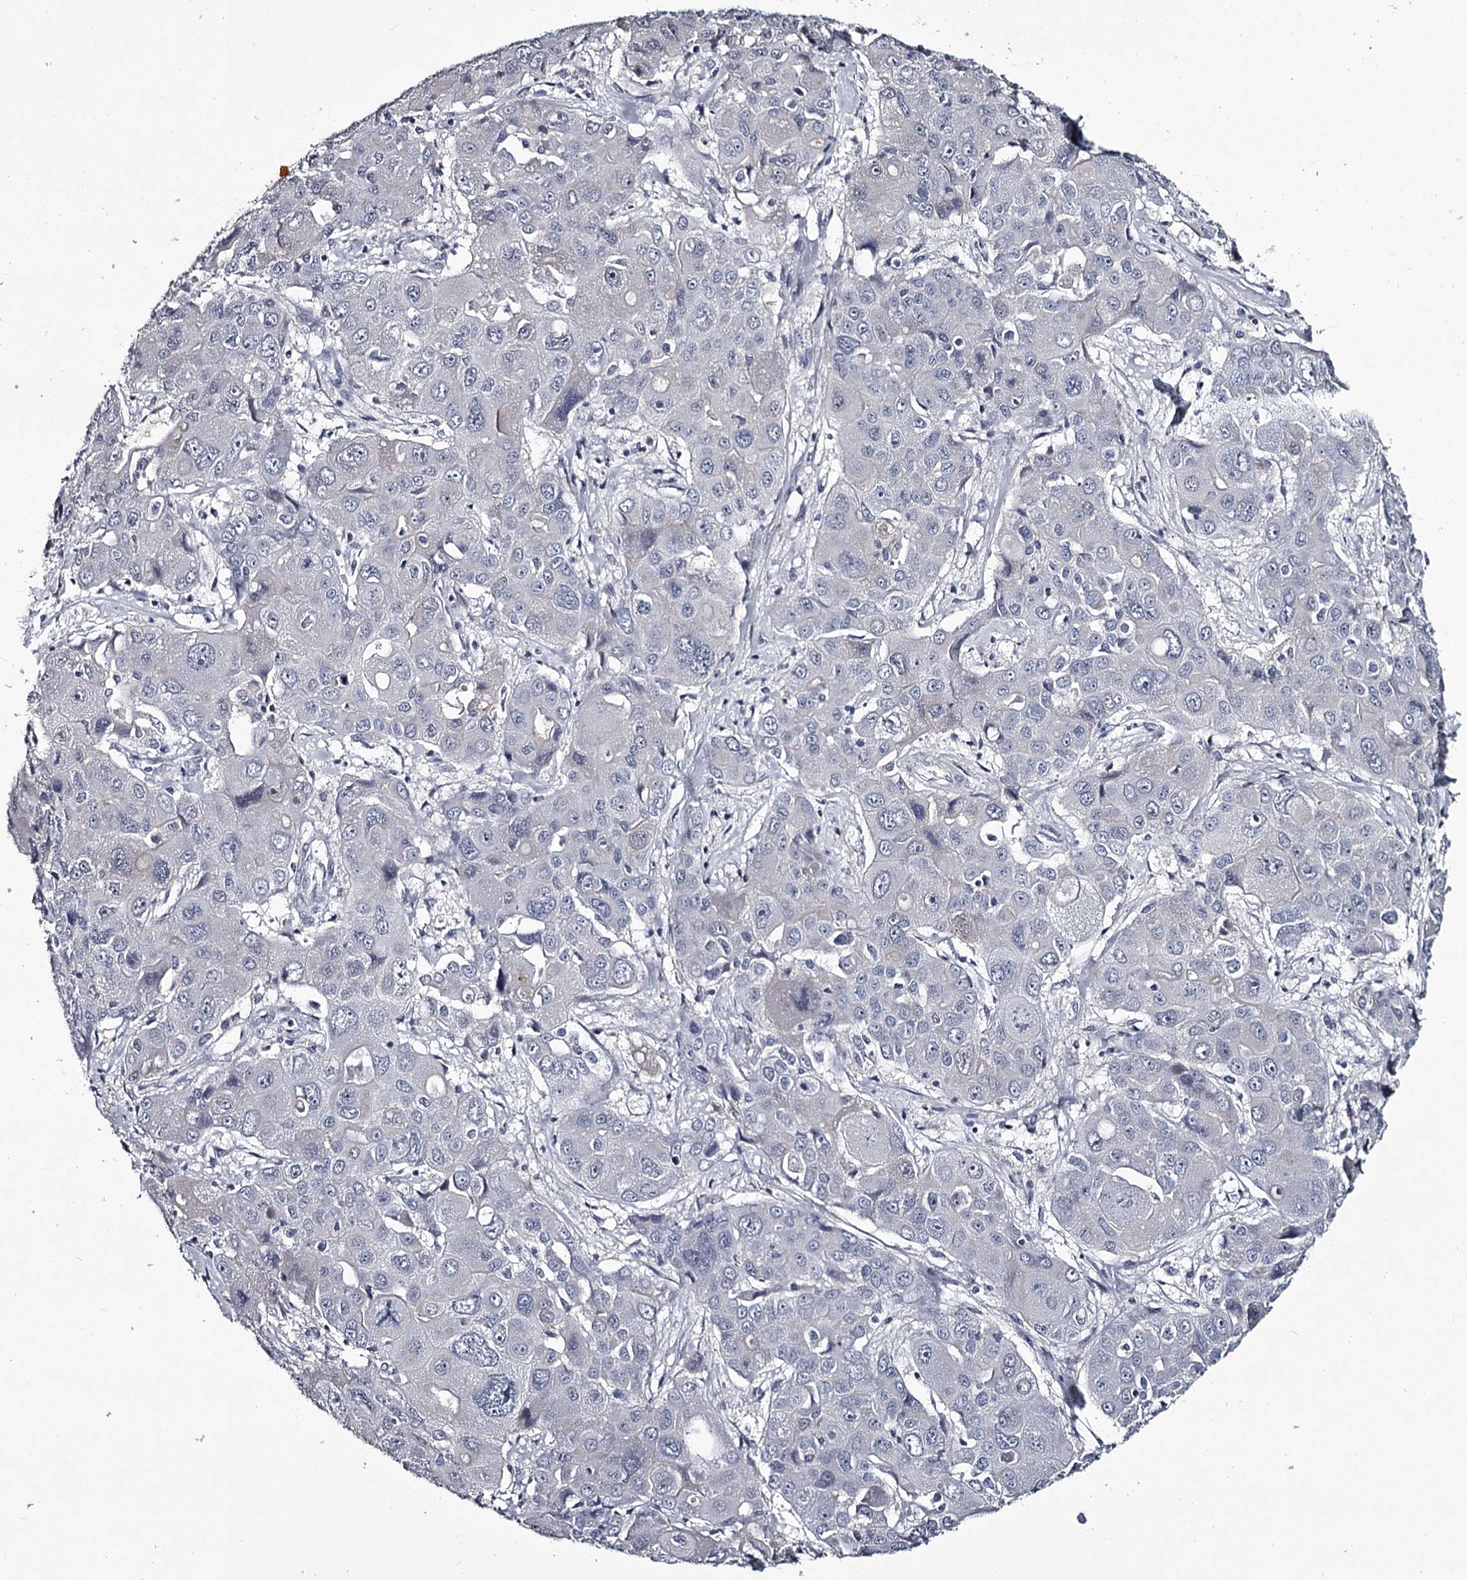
{"staining": {"intensity": "negative", "quantity": "none", "location": "none"}, "tissue": "liver cancer", "cell_type": "Tumor cells", "image_type": "cancer", "snomed": [{"axis": "morphology", "description": "Cholangiocarcinoma"}, {"axis": "topography", "description": "Liver"}], "caption": "The immunohistochemistry photomicrograph has no significant expression in tumor cells of liver cancer (cholangiocarcinoma) tissue.", "gene": "DAO", "patient": {"sex": "male", "age": 67}}